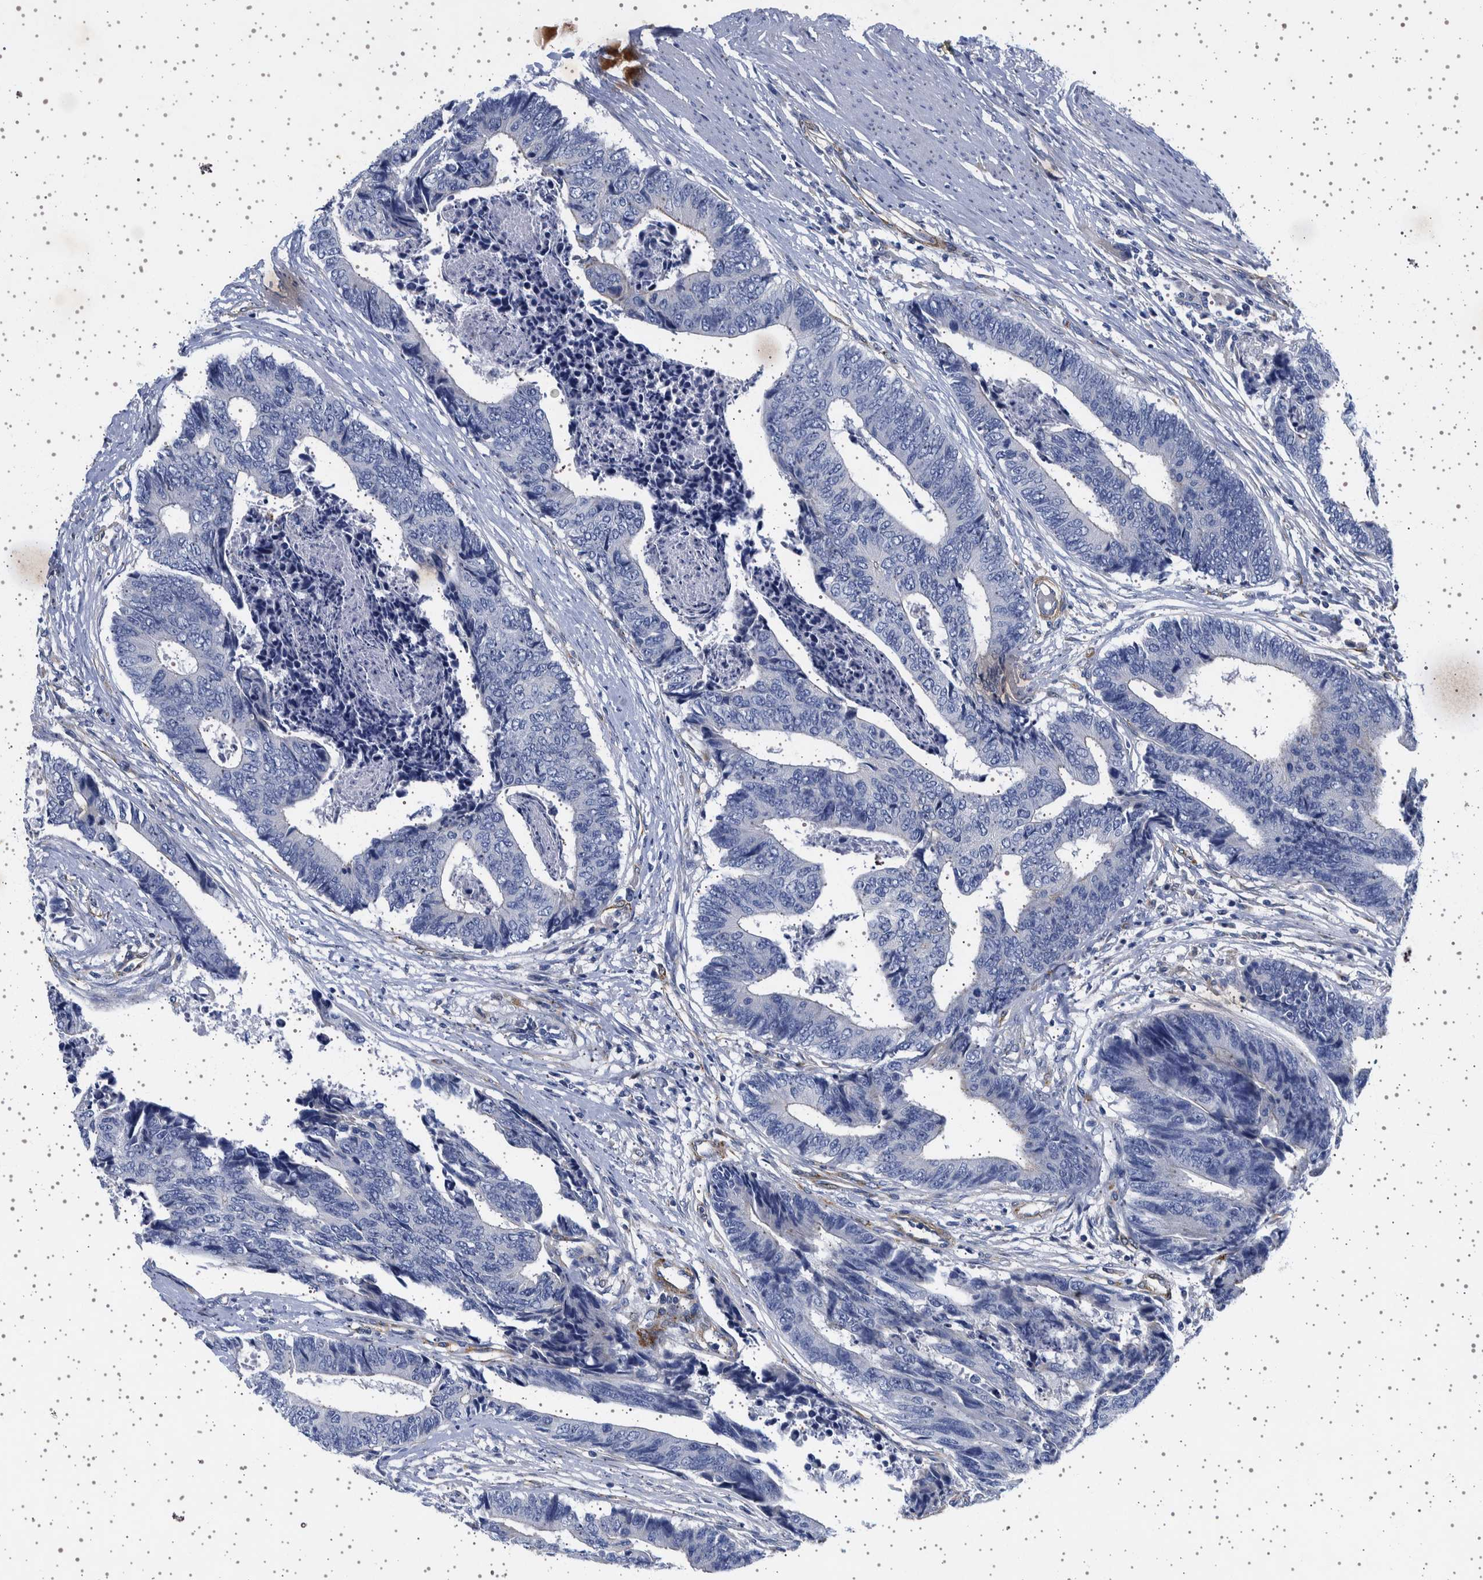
{"staining": {"intensity": "negative", "quantity": "none", "location": "none"}, "tissue": "colorectal cancer", "cell_type": "Tumor cells", "image_type": "cancer", "snomed": [{"axis": "morphology", "description": "Adenocarcinoma, NOS"}, {"axis": "topography", "description": "Rectum"}], "caption": "Tumor cells are negative for brown protein staining in colorectal cancer (adenocarcinoma).", "gene": "SEPTIN4", "patient": {"sex": "male", "age": 84}}